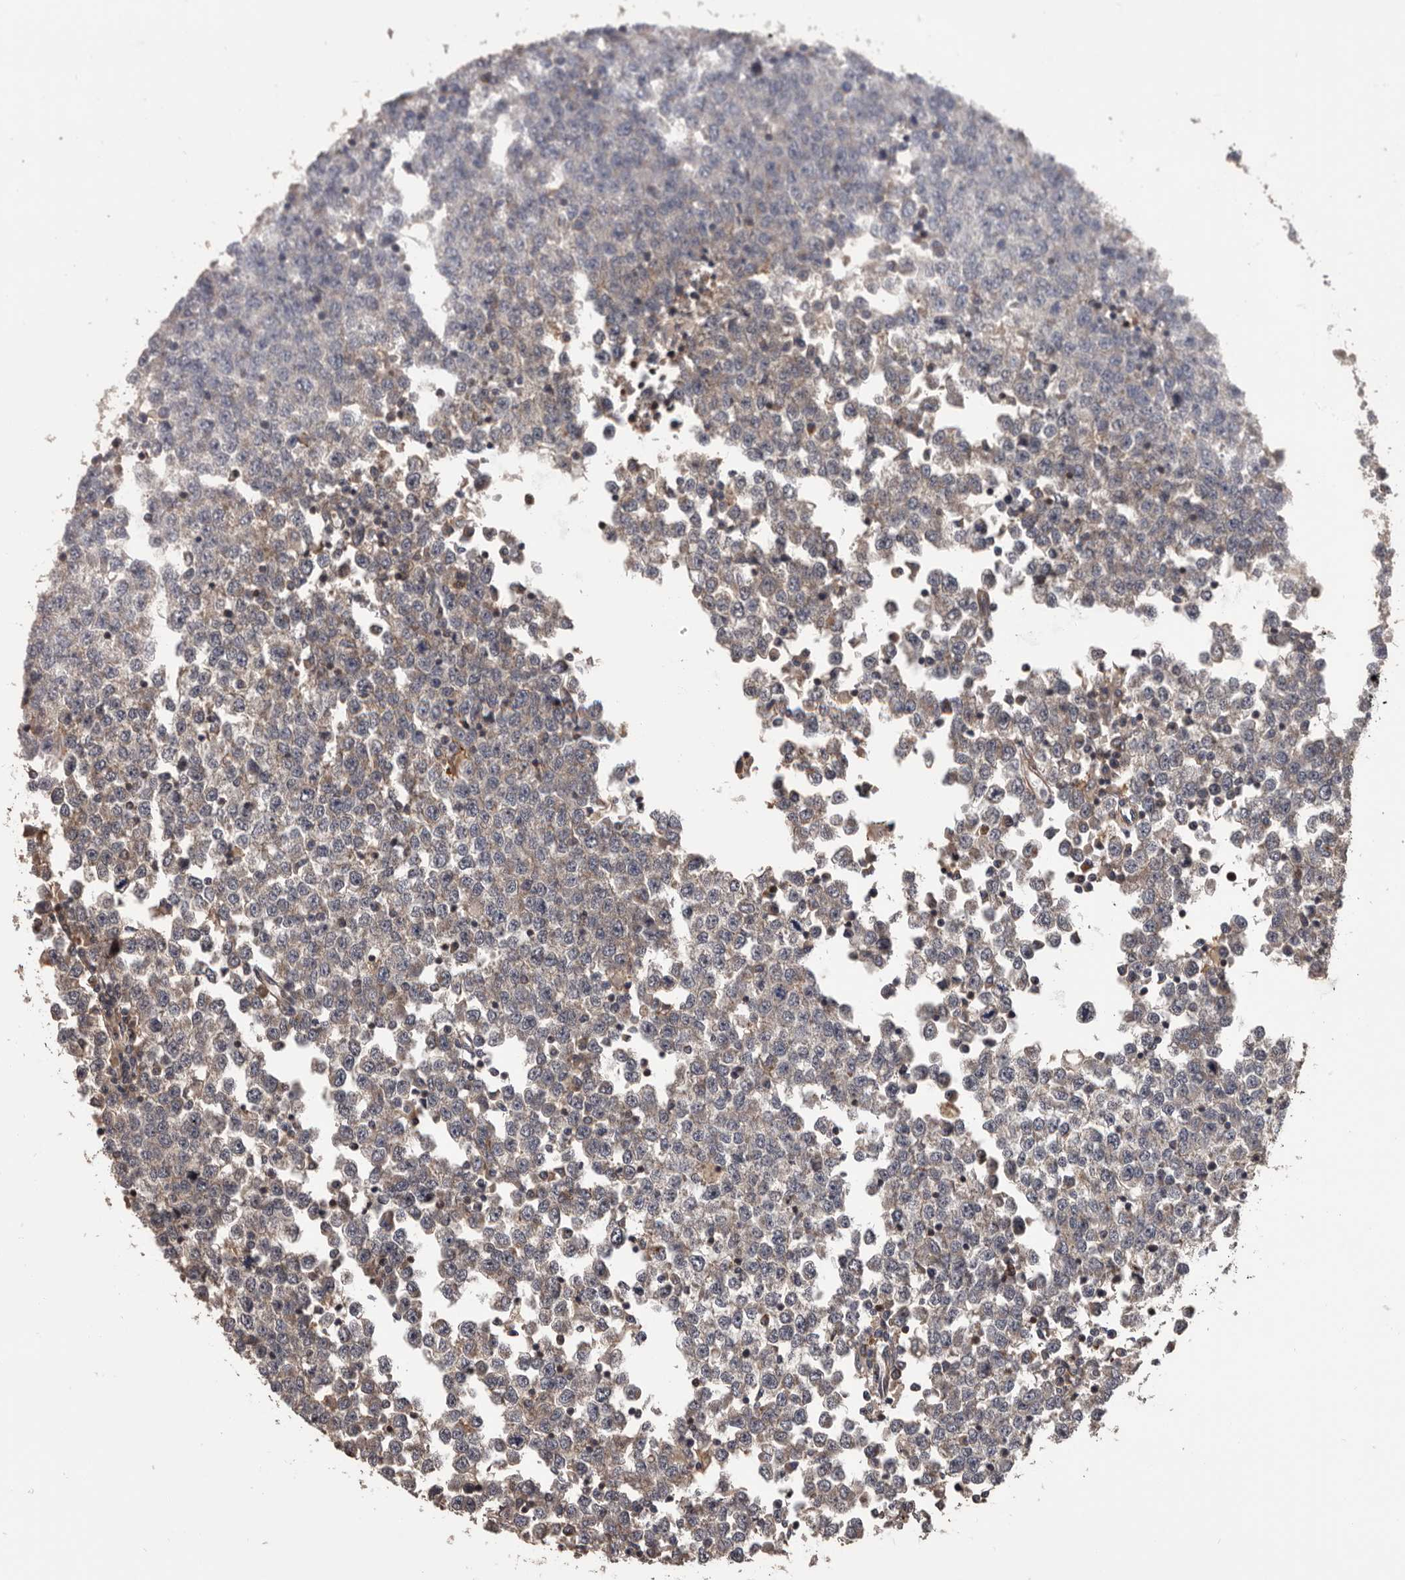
{"staining": {"intensity": "weak", "quantity": "<25%", "location": "cytoplasmic/membranous"}, "tissue": "testis cancer", "cell_type": "Tumor cells", "image_type": "cancer", "snomed": [{"axis": "morphology", "description": "Seminoma, NOS"}, {"axis": "topography", "description": "Testis"}], "caption": "There is no significant expression in tumor cells of testis seminoma.", "gene": "ADAMTS2", "patient": {"sex": "male", "age": 65}}